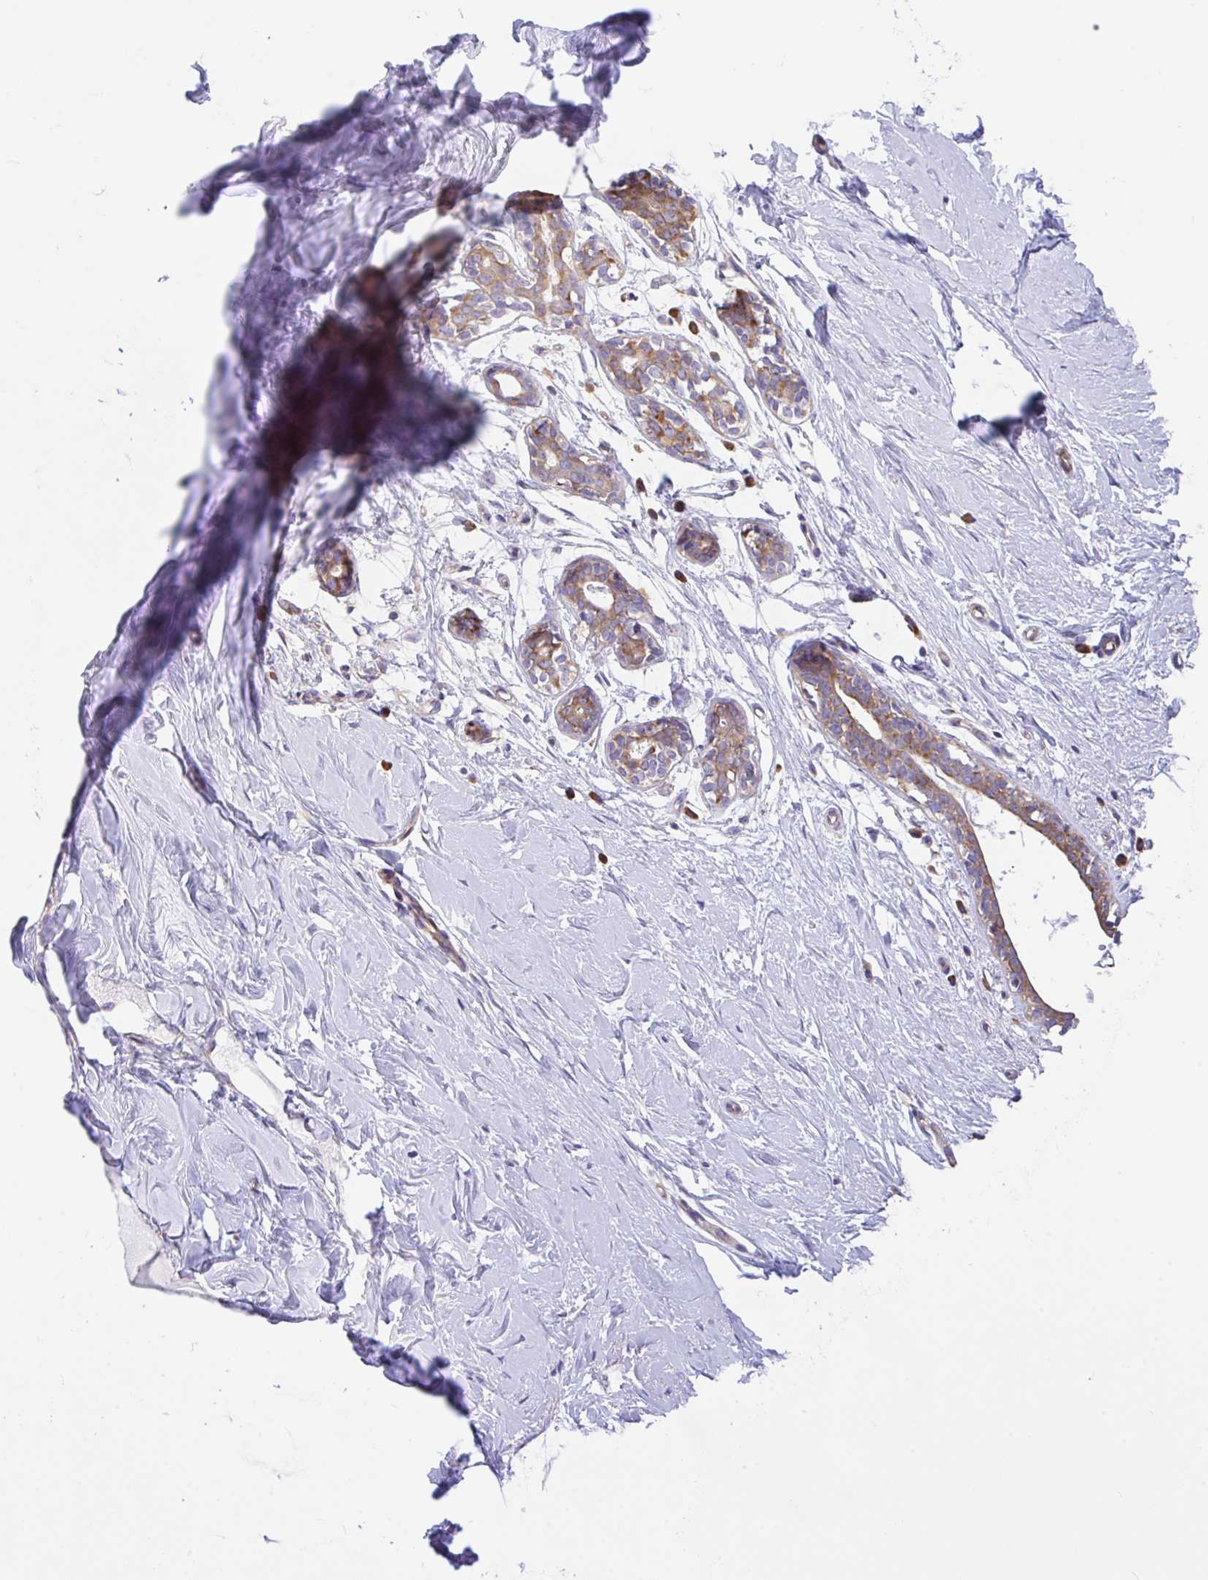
{"staining": {"intensity": "negative", "quantity": "none", "location": "none"}, "tissue": "breast", "cell_type": "Adipocytes", "image_type": "normal", "snomed": [{"axis": "morphology", "description": "Normal tissue, NOS"}, {"axis": "topography", "description": "Breast"}], "caption": "The photomicrograph exhibits no significant expression in adipocytes of breast. Brightfield microscopy of immunohistochemistry stained with DAB (3,3'-diaminobenzidine) (brown) and hematoxylin (blue), captured at high magnification.", "gene": "GFPT2", "patient": {"sex": "female", "age": 27}}